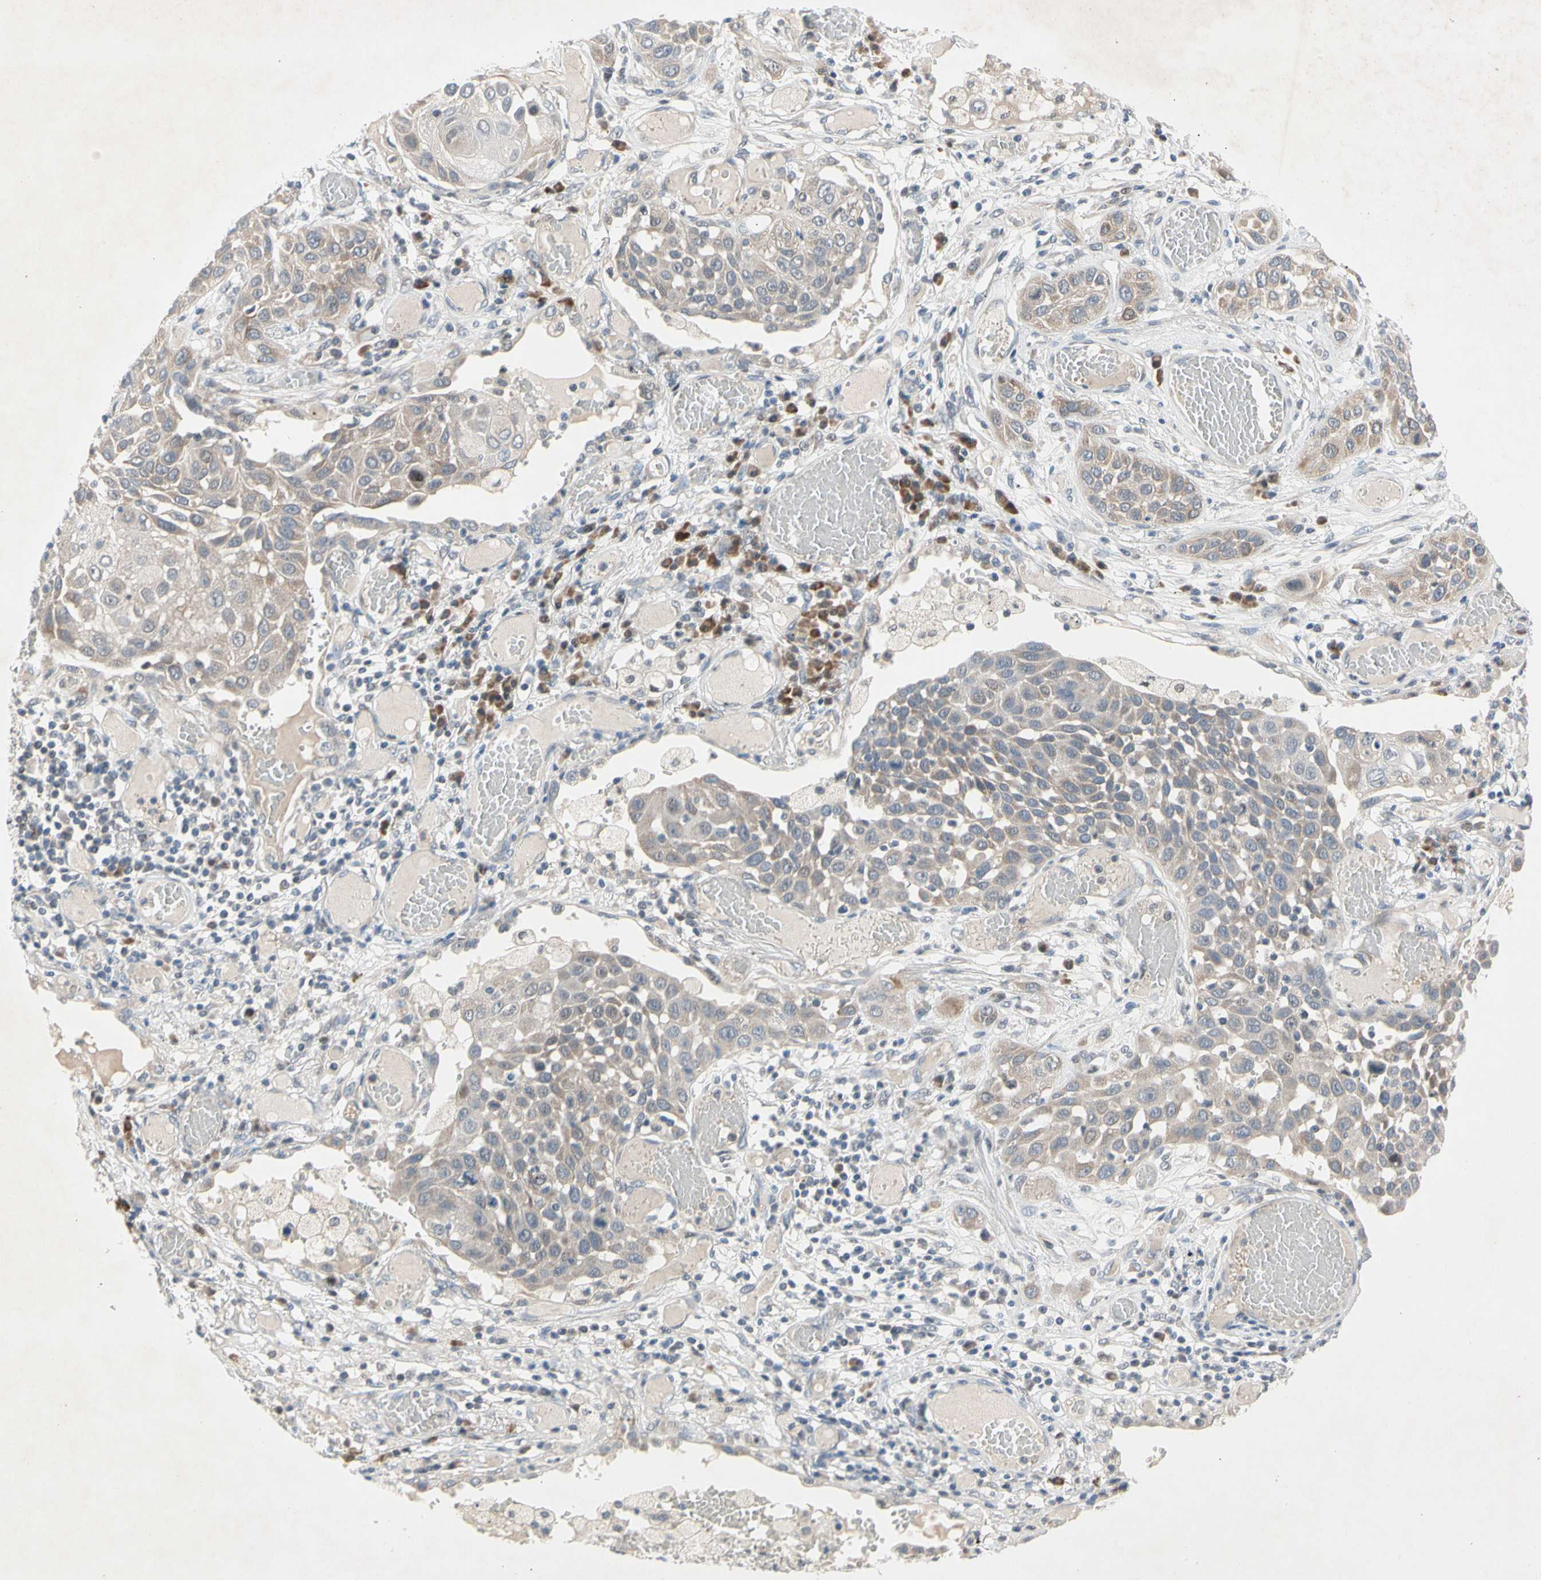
{"staining": {"intensity": "weak", "quantity": ">75%", "location": "cytoplasmic/membranous"}, "tissue": "lung cancer", "cell_type": "Tumor cells", "image_type": "cancer", "snomed": [{"axis": "morphology", "description": "Squamous cell carcinoma, NOS"}, {"axis": "topography", "description": "Lung"}], "caption": "This photomicrograph exhibits lung squamous cell carcinoma stained with immunohistochemistry (IHC) to label a protein in brown. The cytoplasmic/membranous of tumor cells show weak positivity for the protein. Nuclei are counter-stained blue.", "gene": "MARK1", "patient": {"sex": "male", "age": 71}}